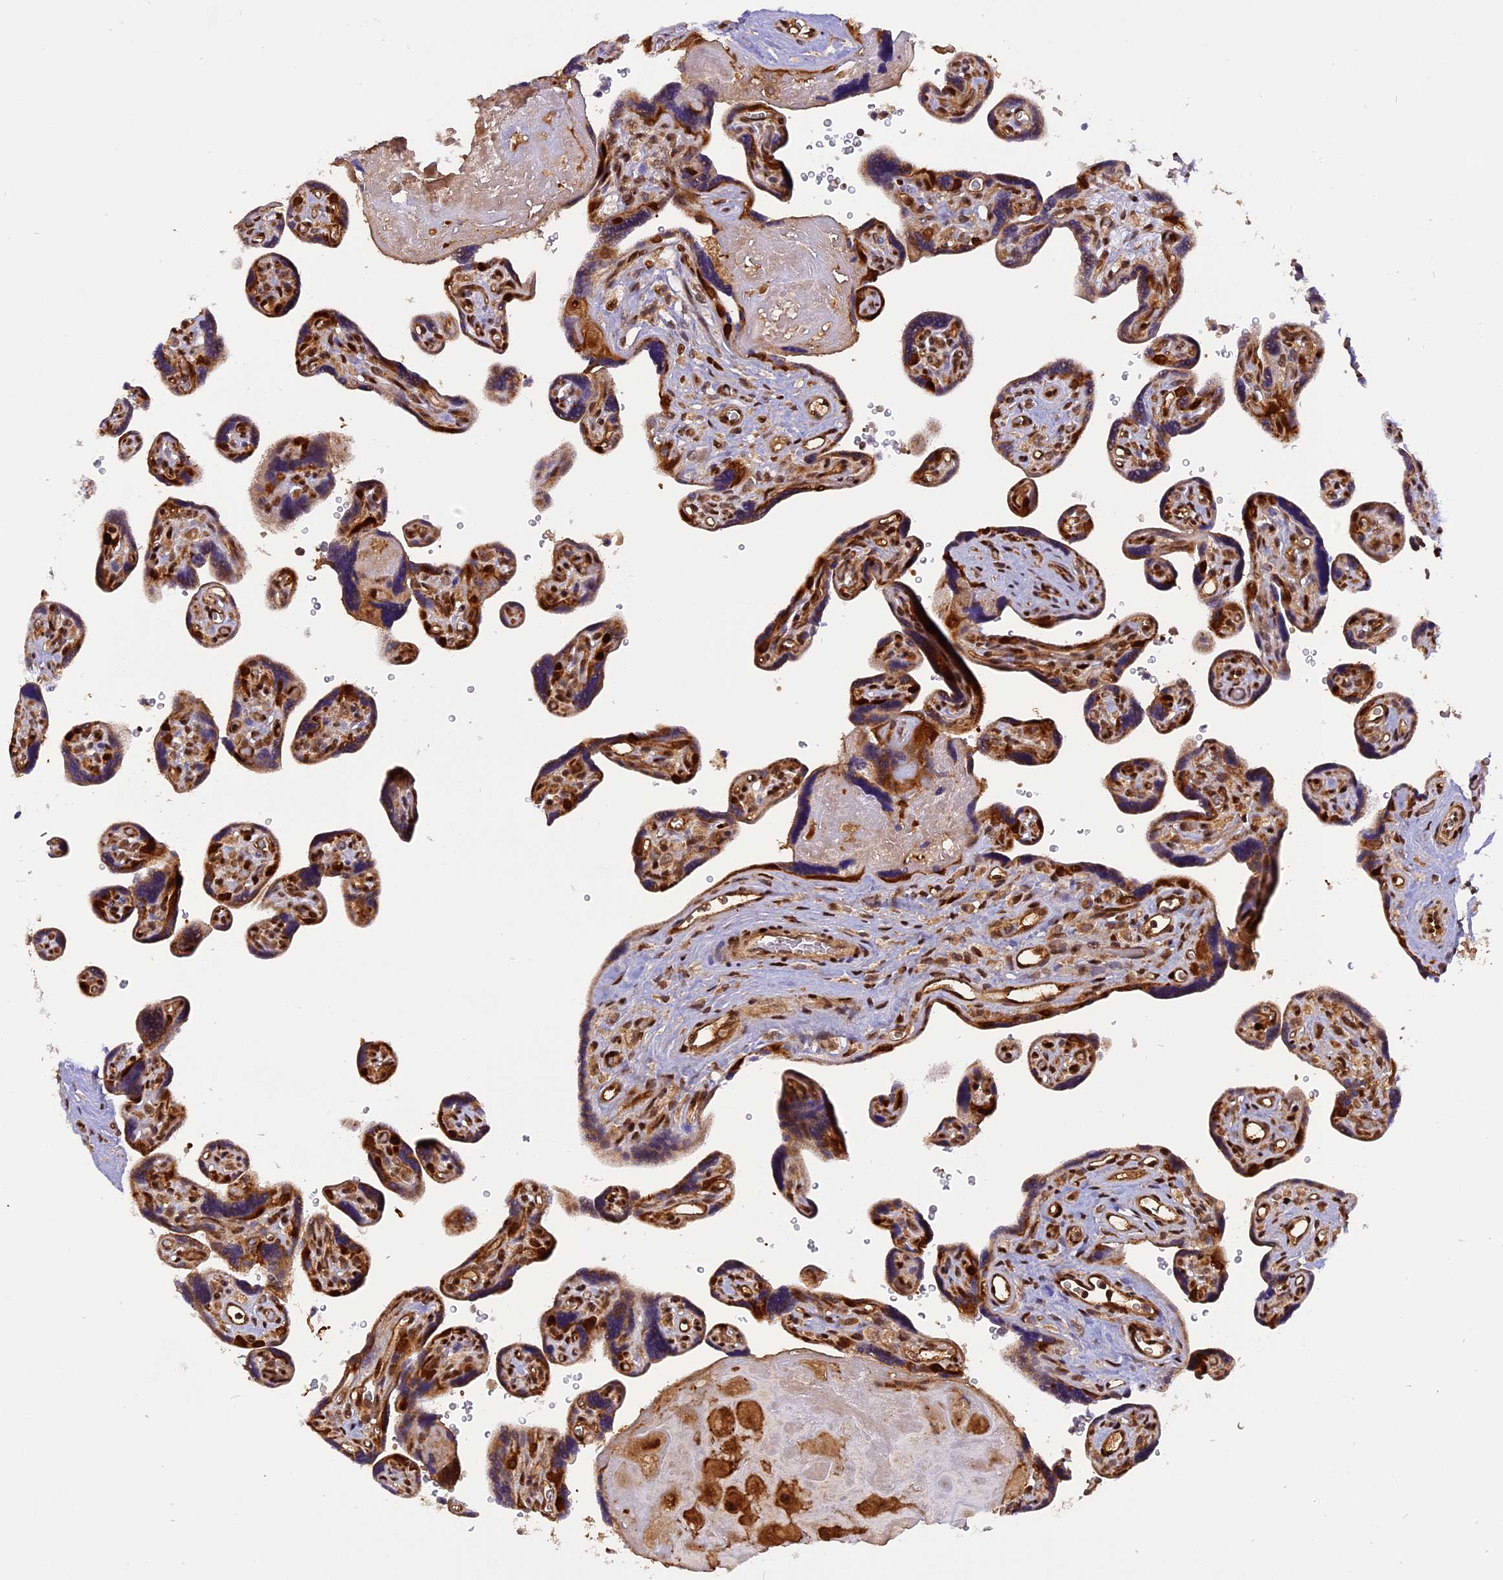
{"staining": {"intensity": "moderate", "quantity": ">75%", "location": "cytoplasmic/membranous,nuclear"}, "tissue": "placenta", "cell_type": "Decidual cells", "image_type": "normal", "snomed": [{"axis": "morphology", "description": "Normal tissue, NOS"}, {"axis": "topography", "description": "Placenta"}], "caption": "Moderate cytoplasmic/membranous,nuclear protein positivity is present in approximately >75% of decidual cells in placenta.", "gene": "MICALL1", "patient": {"sex": "female", "age": 39}}